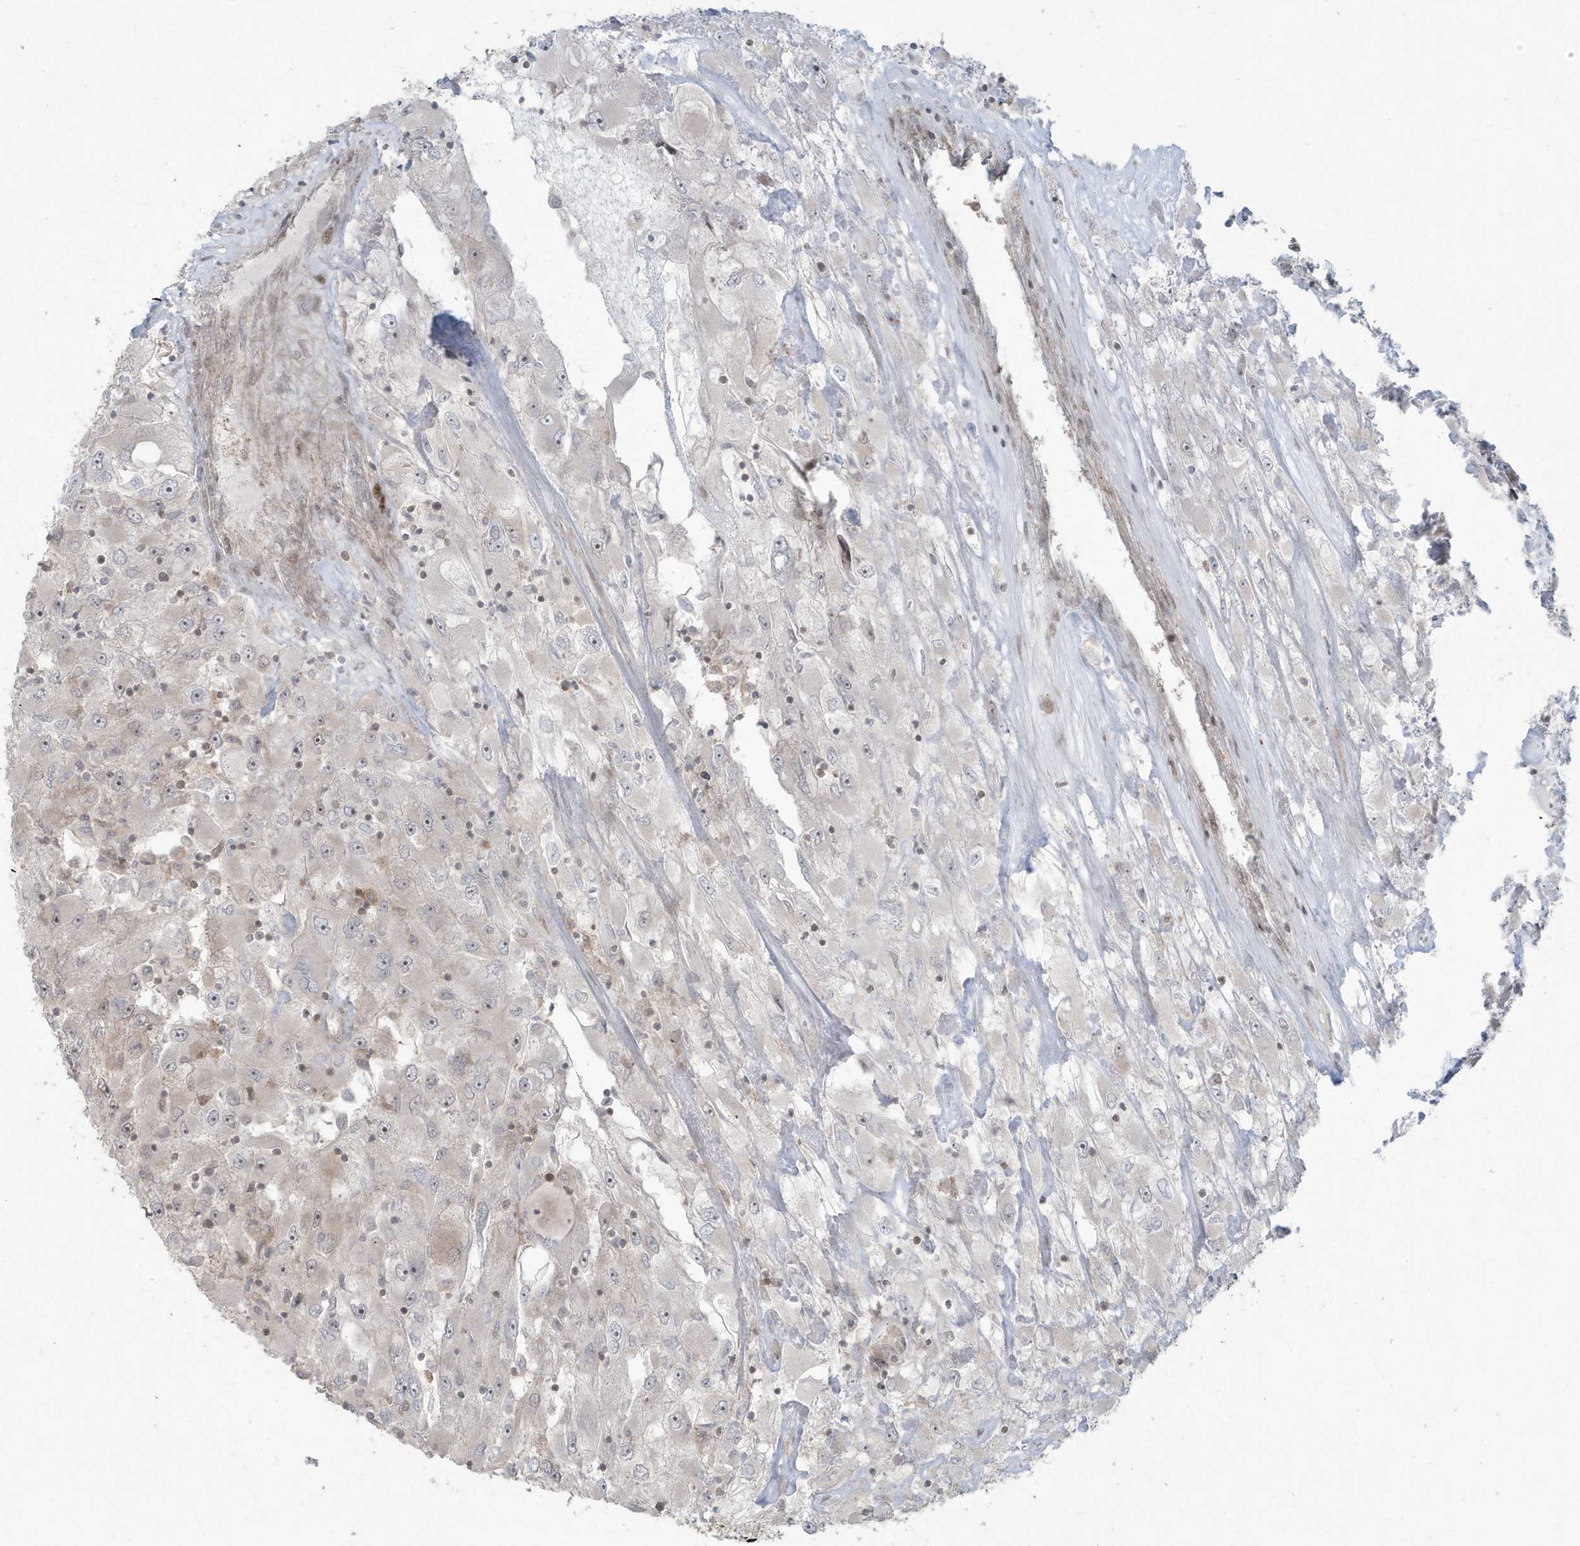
{"staining": {"intensity": "negative", "quantity": "none", "location": "none"}, "tissue": "renal cancer", "cell_type": "Tumor cells", "image_type": "cancer", "snomed": [{"axis": "morphology", "description": "Adenocarcinoma, NOS"}, {"axis": "topography", "description": "Kidney"}], "caption": "Immunohistochemical staining of human renal adenocarcinoma reveals no significant positivity in tumor cells. (DAB IHC, high magnification).", "gene": "C1orf52", "patient": {"sex": "female", "age": 52}}